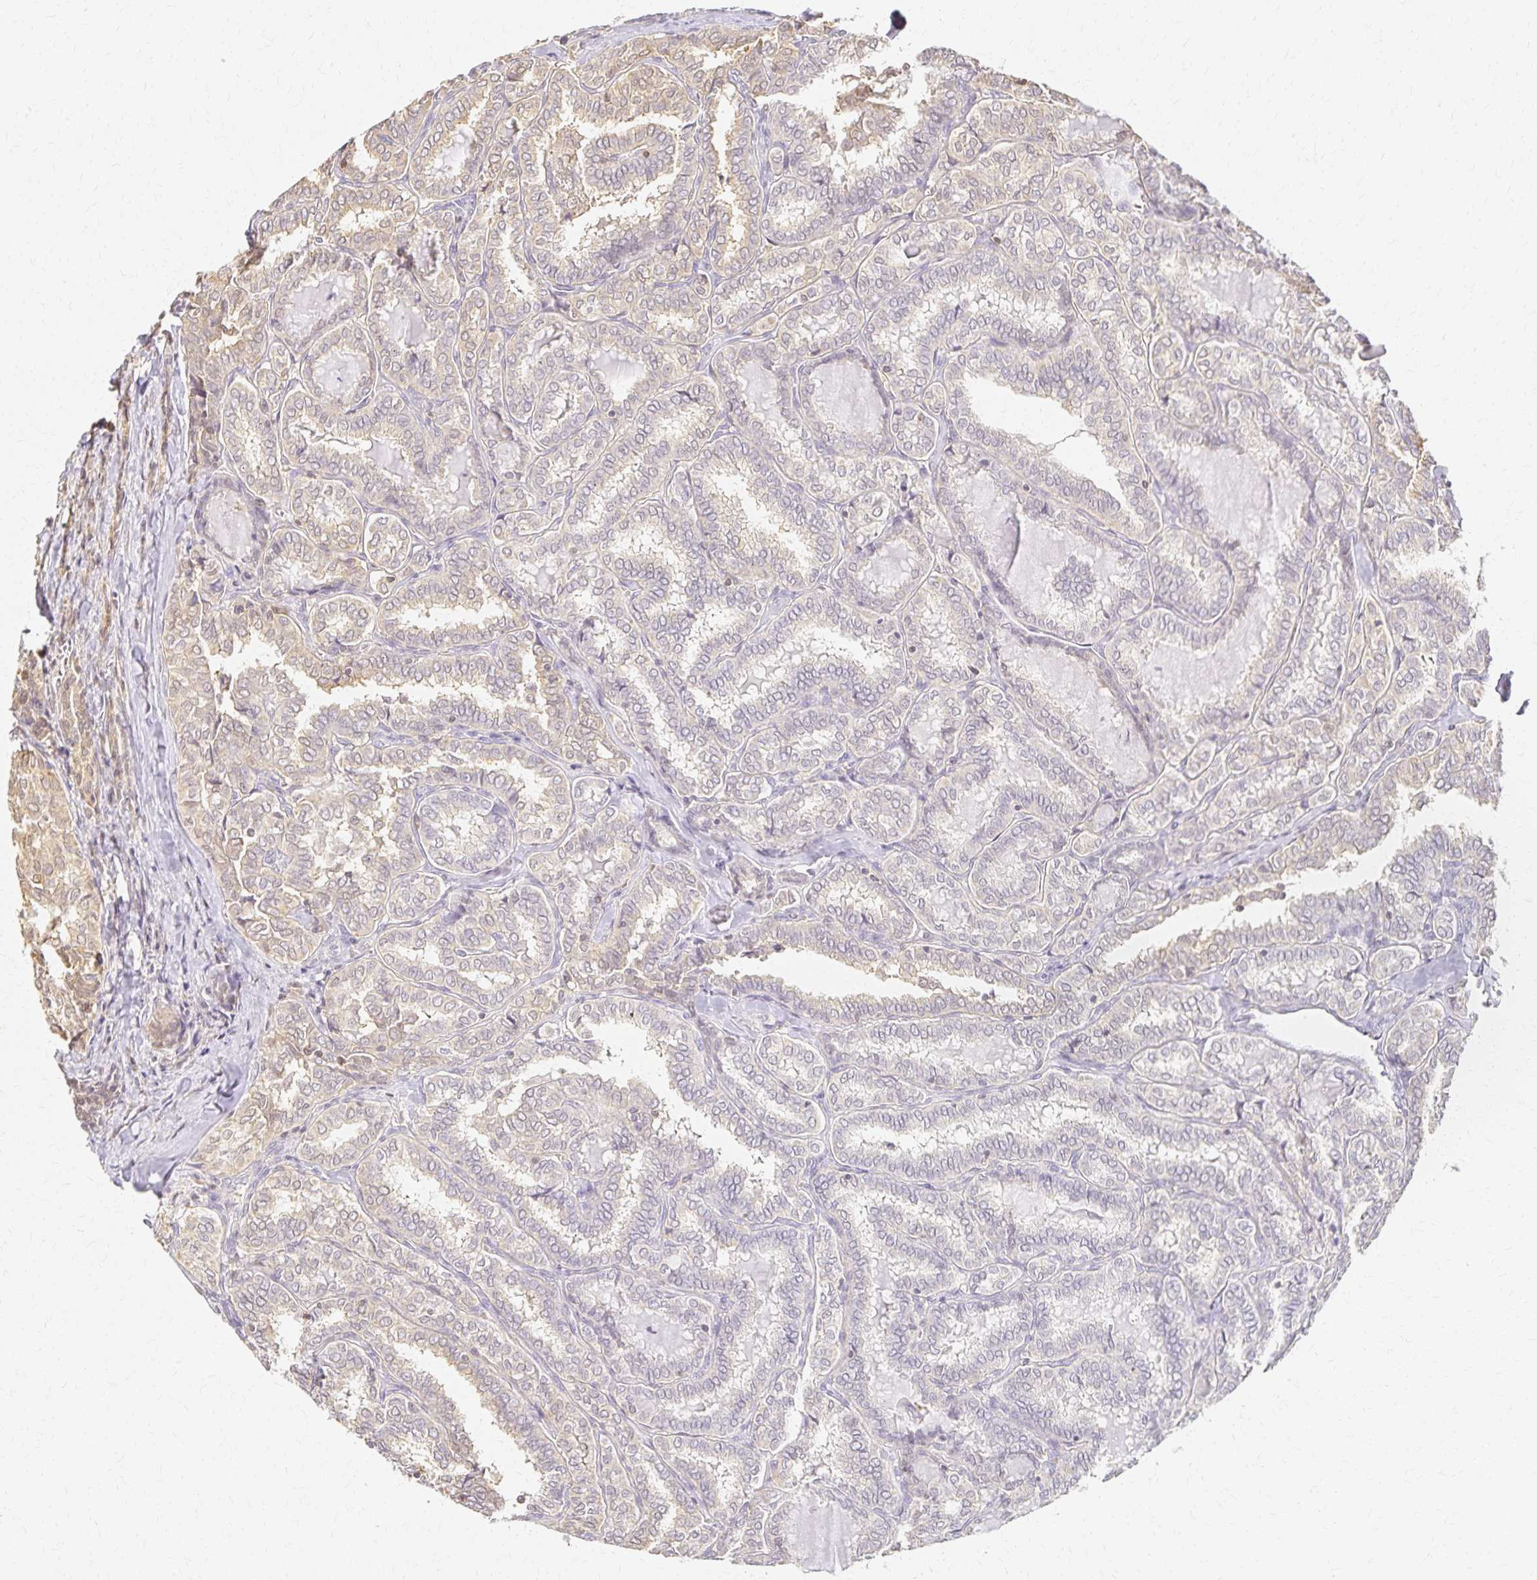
{"staining": {"intensity": "weak", "quantity": "<25%", "location": "cytoplasmic/membranous"}, "tissue": "thyroid cancer", "cell_type": "Tumor cells", "image_type": "cancer", "snomed": [{"axis": "morphology", "description": "Papillary adenocarcinoma, NOS"}, {"axis": "topography", "description": "Thyroid gland"}], "caption": "DAB (3,3'-diaminobenzidine) immunohistochemical staining of human thyroid cancer (papillary adenocarcinoma) shows no significant positivity in tumor cells.", "gene": "AZGP1", "patient": {"sex": "female", "age": 30}}